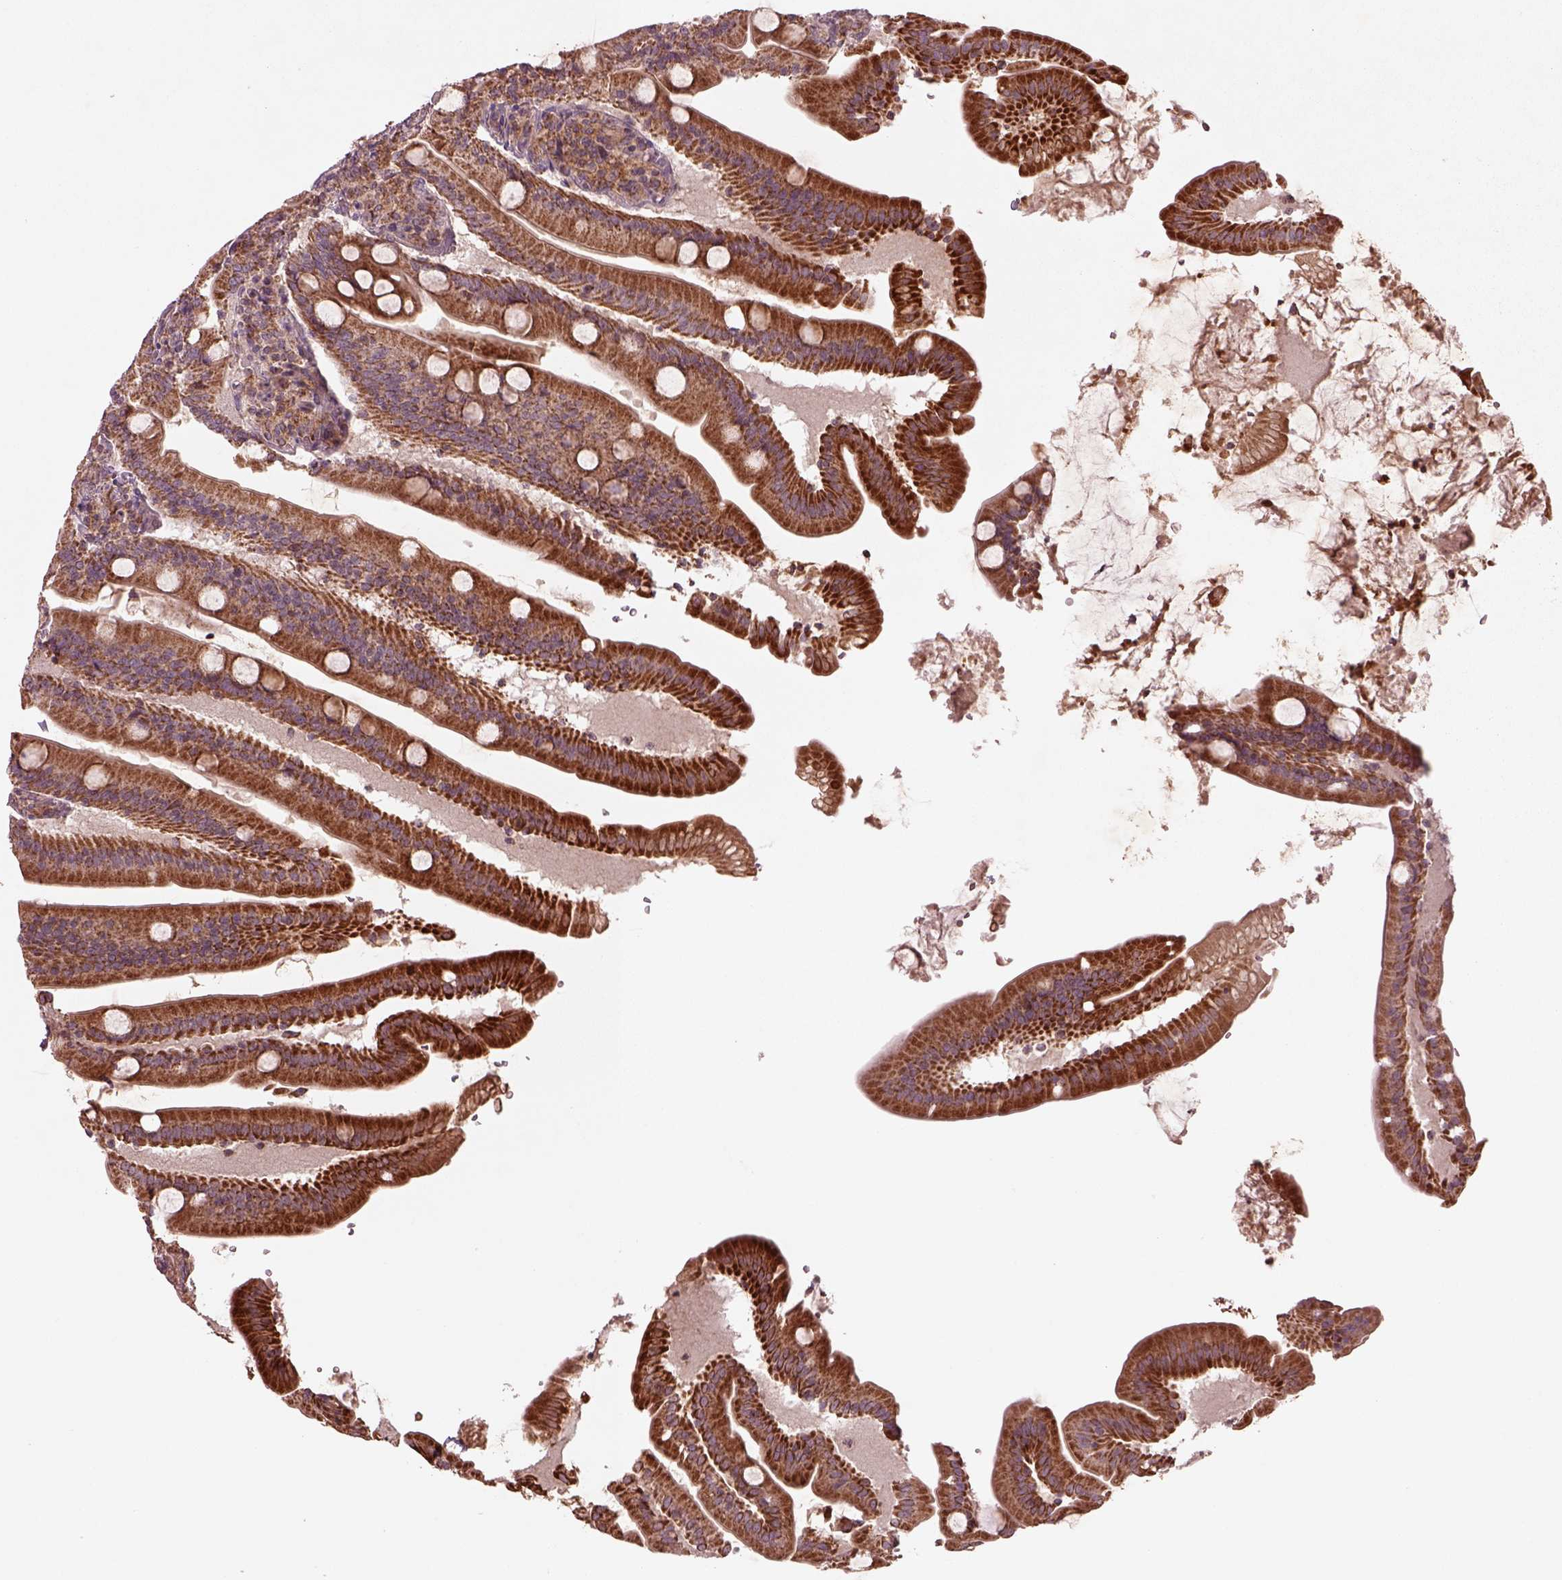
{"staining": {"intensity": "moderate", "quantity": ">75%", "location": "cytoplasmic/membranous"}, "tissue": "small intestine", "cell_type": "Glandular cells", "image_type": "normal", "snomed": [{"axis": "morphology", "description": "Normal tissue, NOS"}, {"axis": "topography", "description": "Small intestine"}], "caption": "IHC image of normal small intestine: small intestine stained using immunohistochemistry displays medium levels of moderate protein expression localized specifically in the cytoplasmic/membranous of glandular cells, appearing as a cytoplasmic/membranous brown color.", "gene": "SLC25A31", "patient": {"sex": "male", "age": 37}}